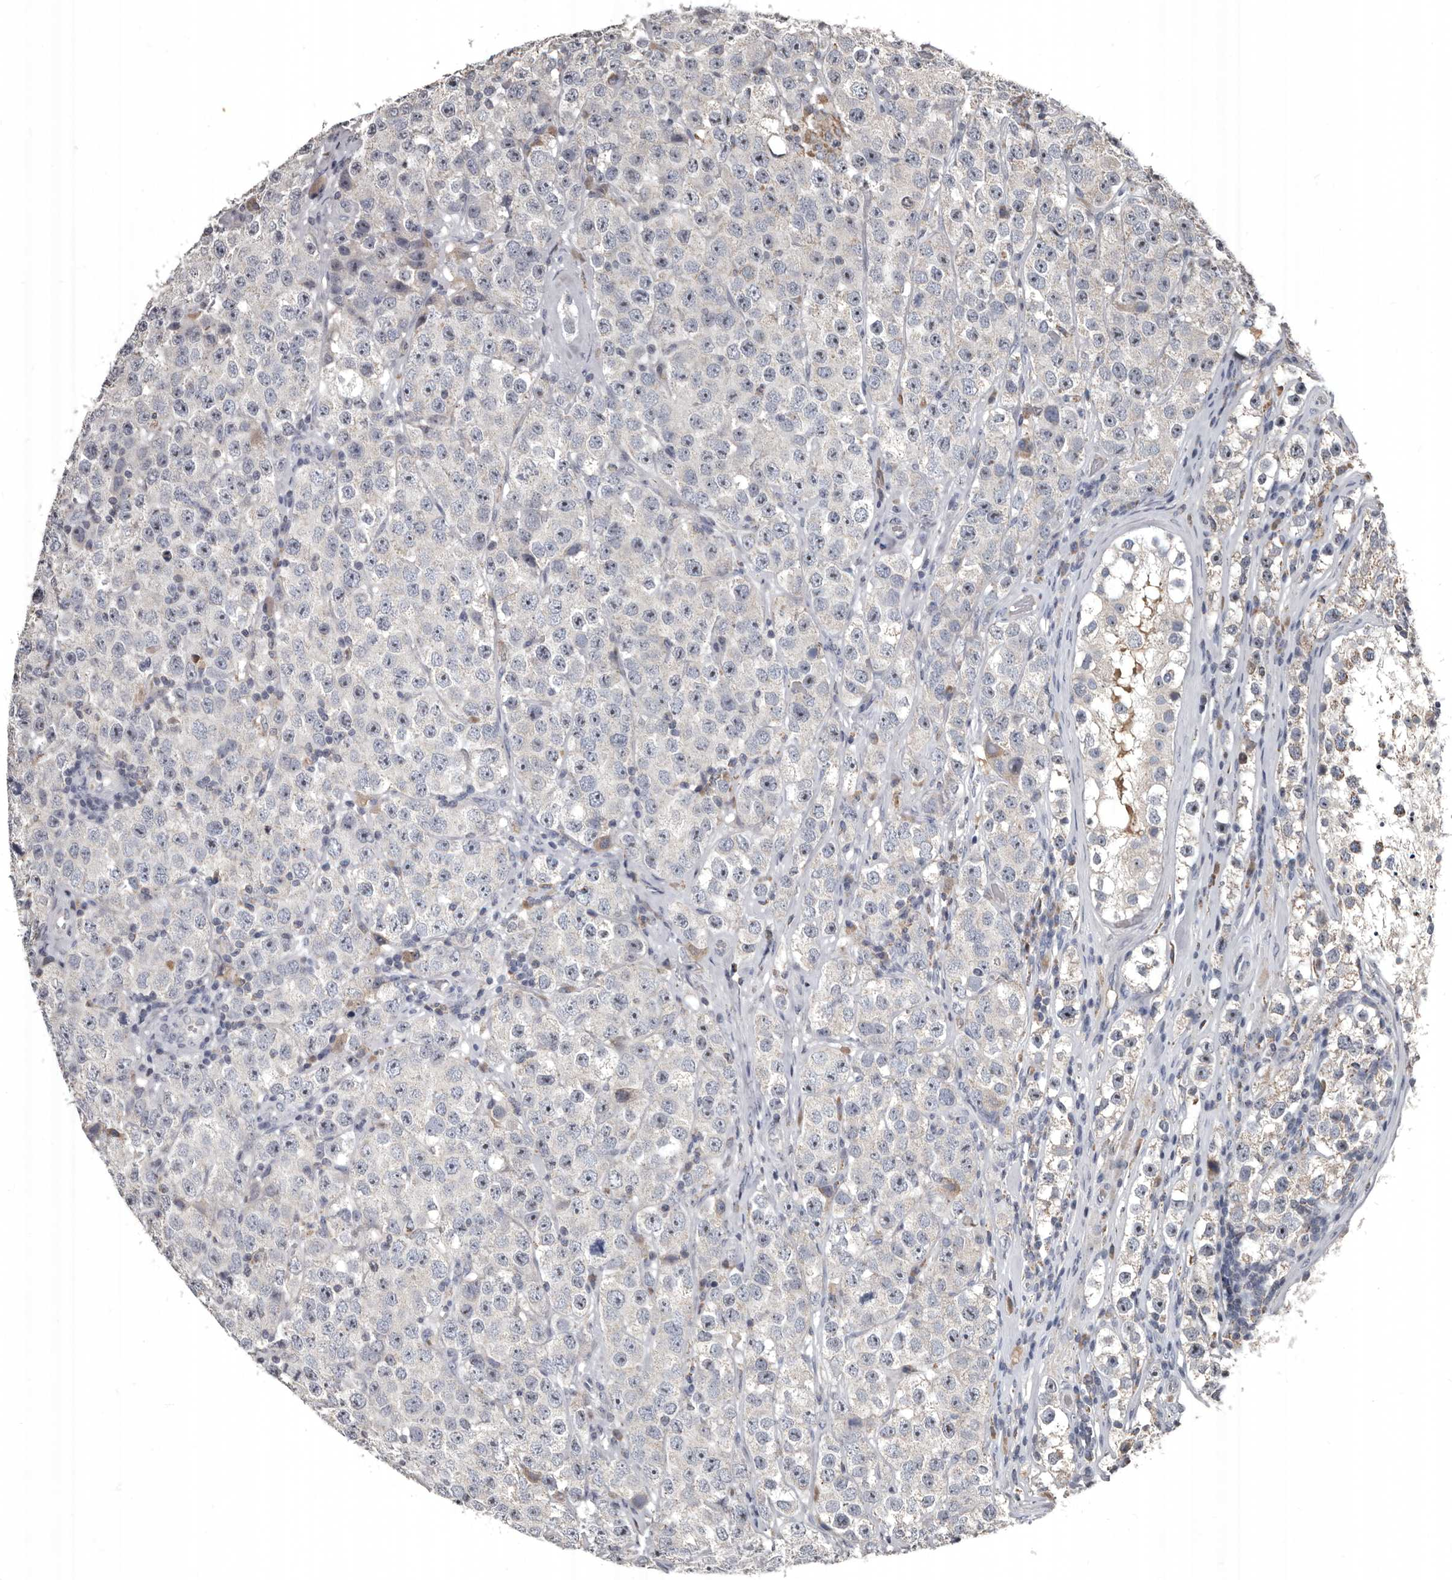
{"staining": {"intensity": "negative", "quantity": "none", "location": "none"}, "tissue": "testis cancer", "cell_type": "Tumor cells", "image_type": "cancer", "snomed": [{"axis": "morphology", "description": "Seminoma, NOS"}, {"axis": "morphology", "description": "Carcinoma, Embryonal, NOS"}, {"axis": "topography", "description": "Testis"}], "caption": "Human testis seminoma stained for a protein using immunohistochemistry (IHC) displays no expression in tumor cells.", "gene": "GREB1", "patient": {"sex": "male", "age": 28}}